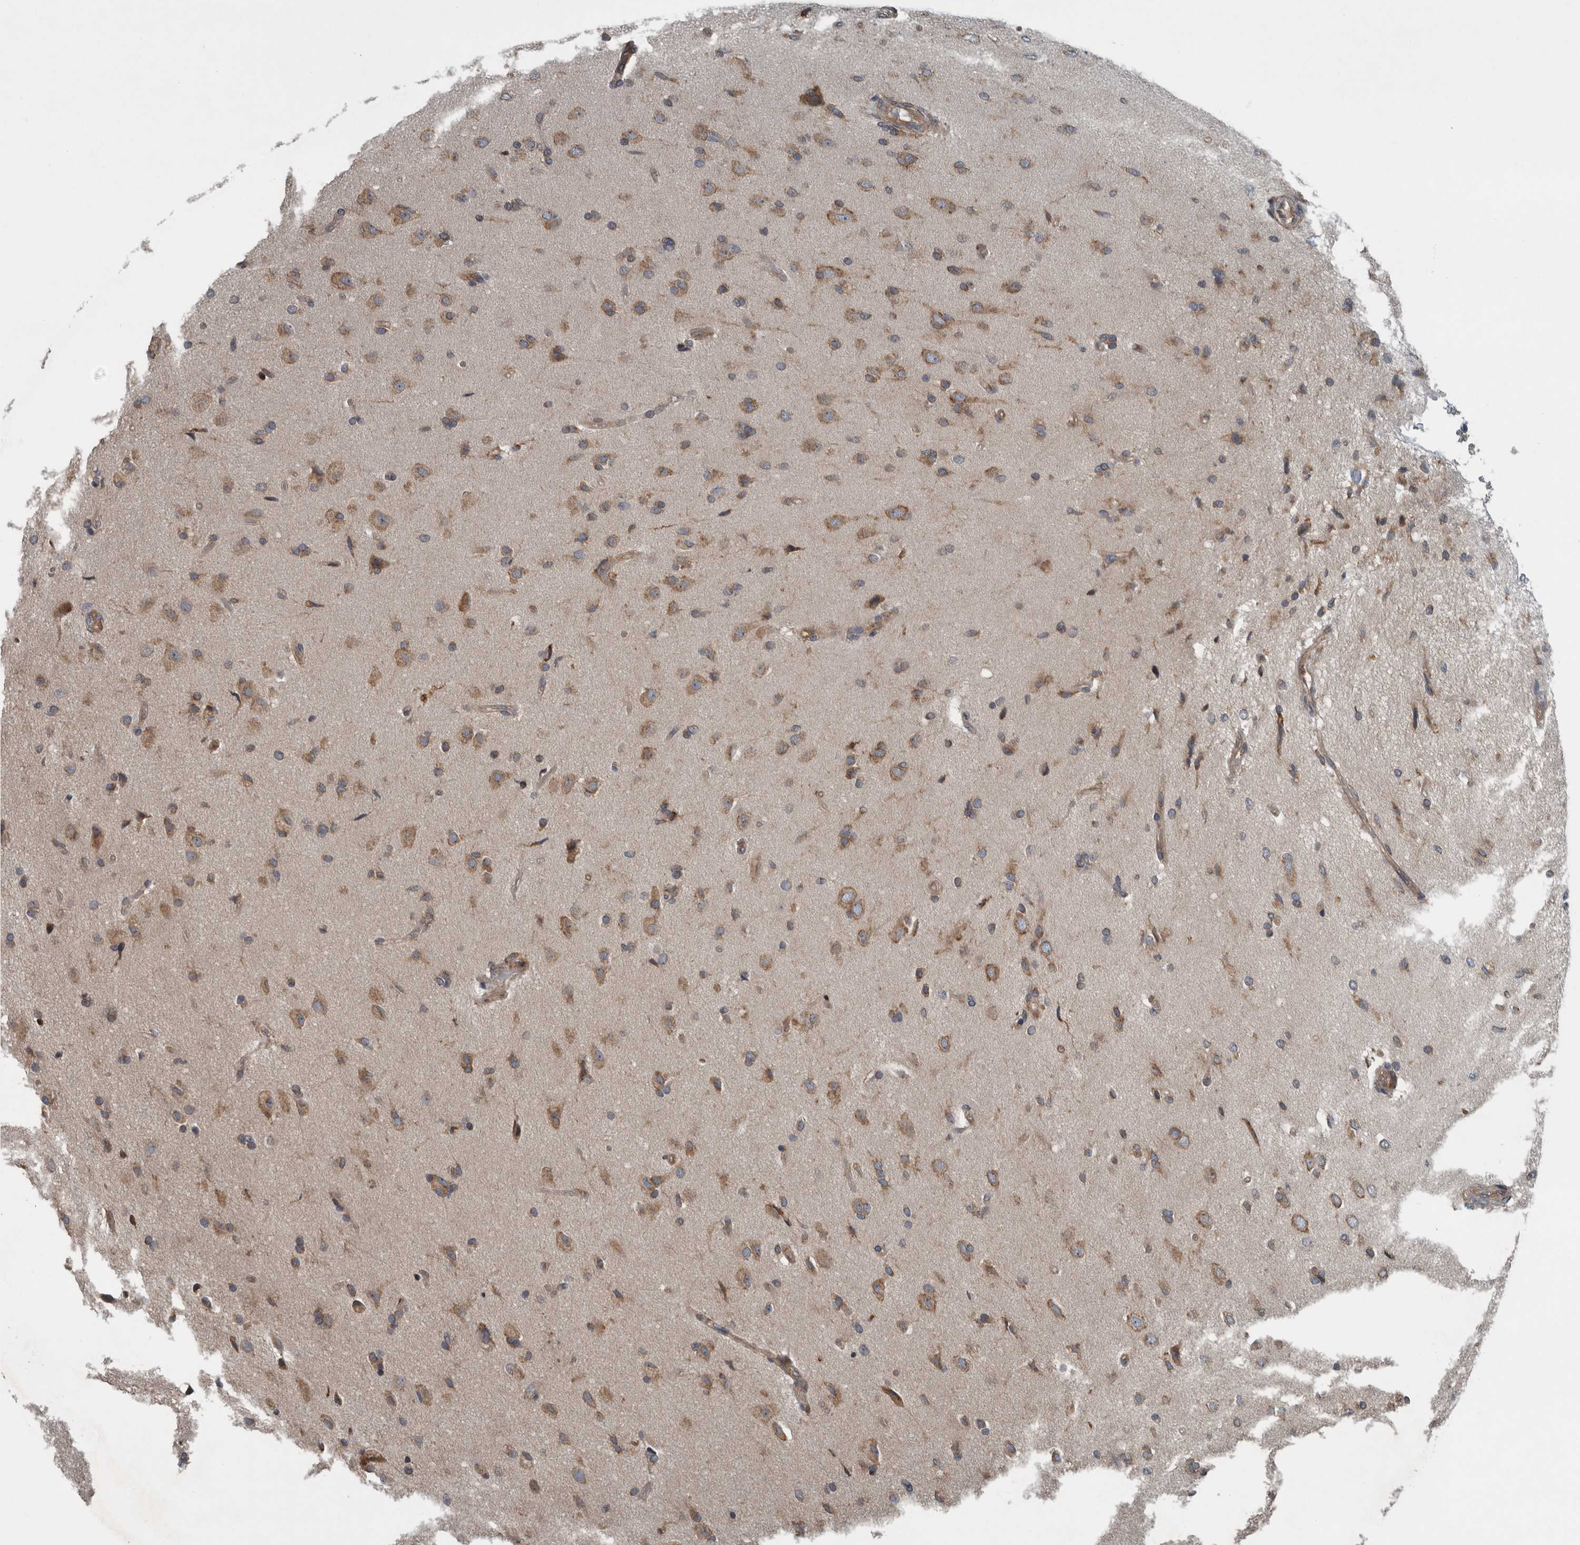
{"staining": {"intensity": "moderate", "quantity": ">75%", "location": "cytoplasmic/membranous"}, "tissue": "glioma", "cell_type": "Tumor cells", "image_type": "cancer", "snomed": [{"axis": "morphology", "description": "Glioma, malignant, High grade"}, {"axis": "topography", "description": "Brain"}], "caption": "Protein analysis of malignant glioma (high-grade) tissue displays moderate cytoplasmic/membranous expression in approximately >75% of tumor cells. (Brightfield microscopy of DAB IHC at high magnification).", "gene": "EXOC8", "patient": {"sex": "male", "age": 72}}